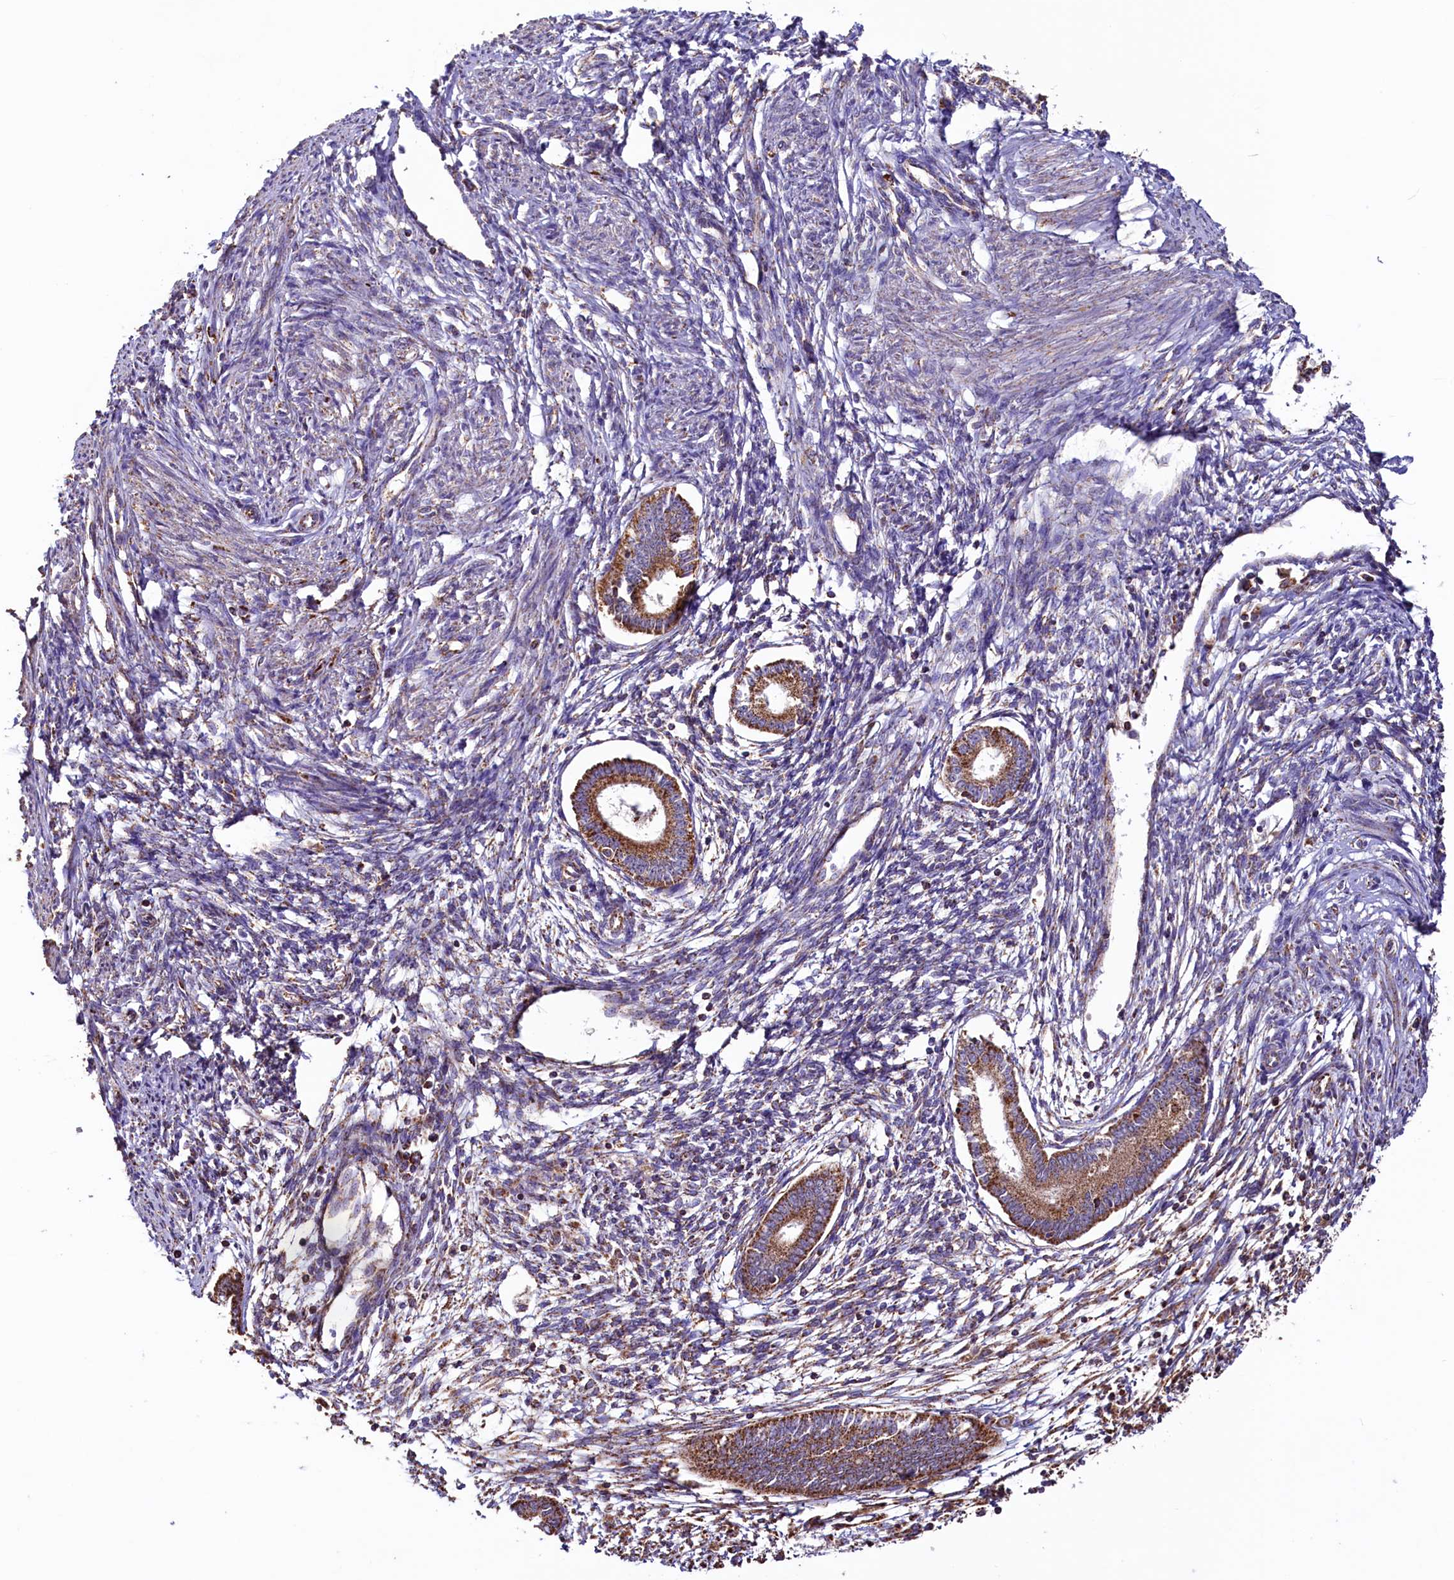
{"staining": {"intensity": "moderate", "quantity": ">75%", "location": "cytoplasmic/membranous"}, "tissue": "endometrium", "cell_type": "Cells in endometrial stroma", "image_type": "normal", "snomed": [{"axis": "morphology", "description": "Normal tissue, NOS"}, {"axis": "topography", "description": "Endometrium"}], "caption": "Immunohistochemistry image of benign endometrium: endometrium stained using immunohistochemistry (IHC) exhibits medium levels of moderate protein expression localized specifically in the cytoplasmic/membranous of cells in endometrial stroma, appearing as a cytoplasmic/membranous brown color.", "gene": "STARD5", "patient": {"sex": "female", "age": 56}}